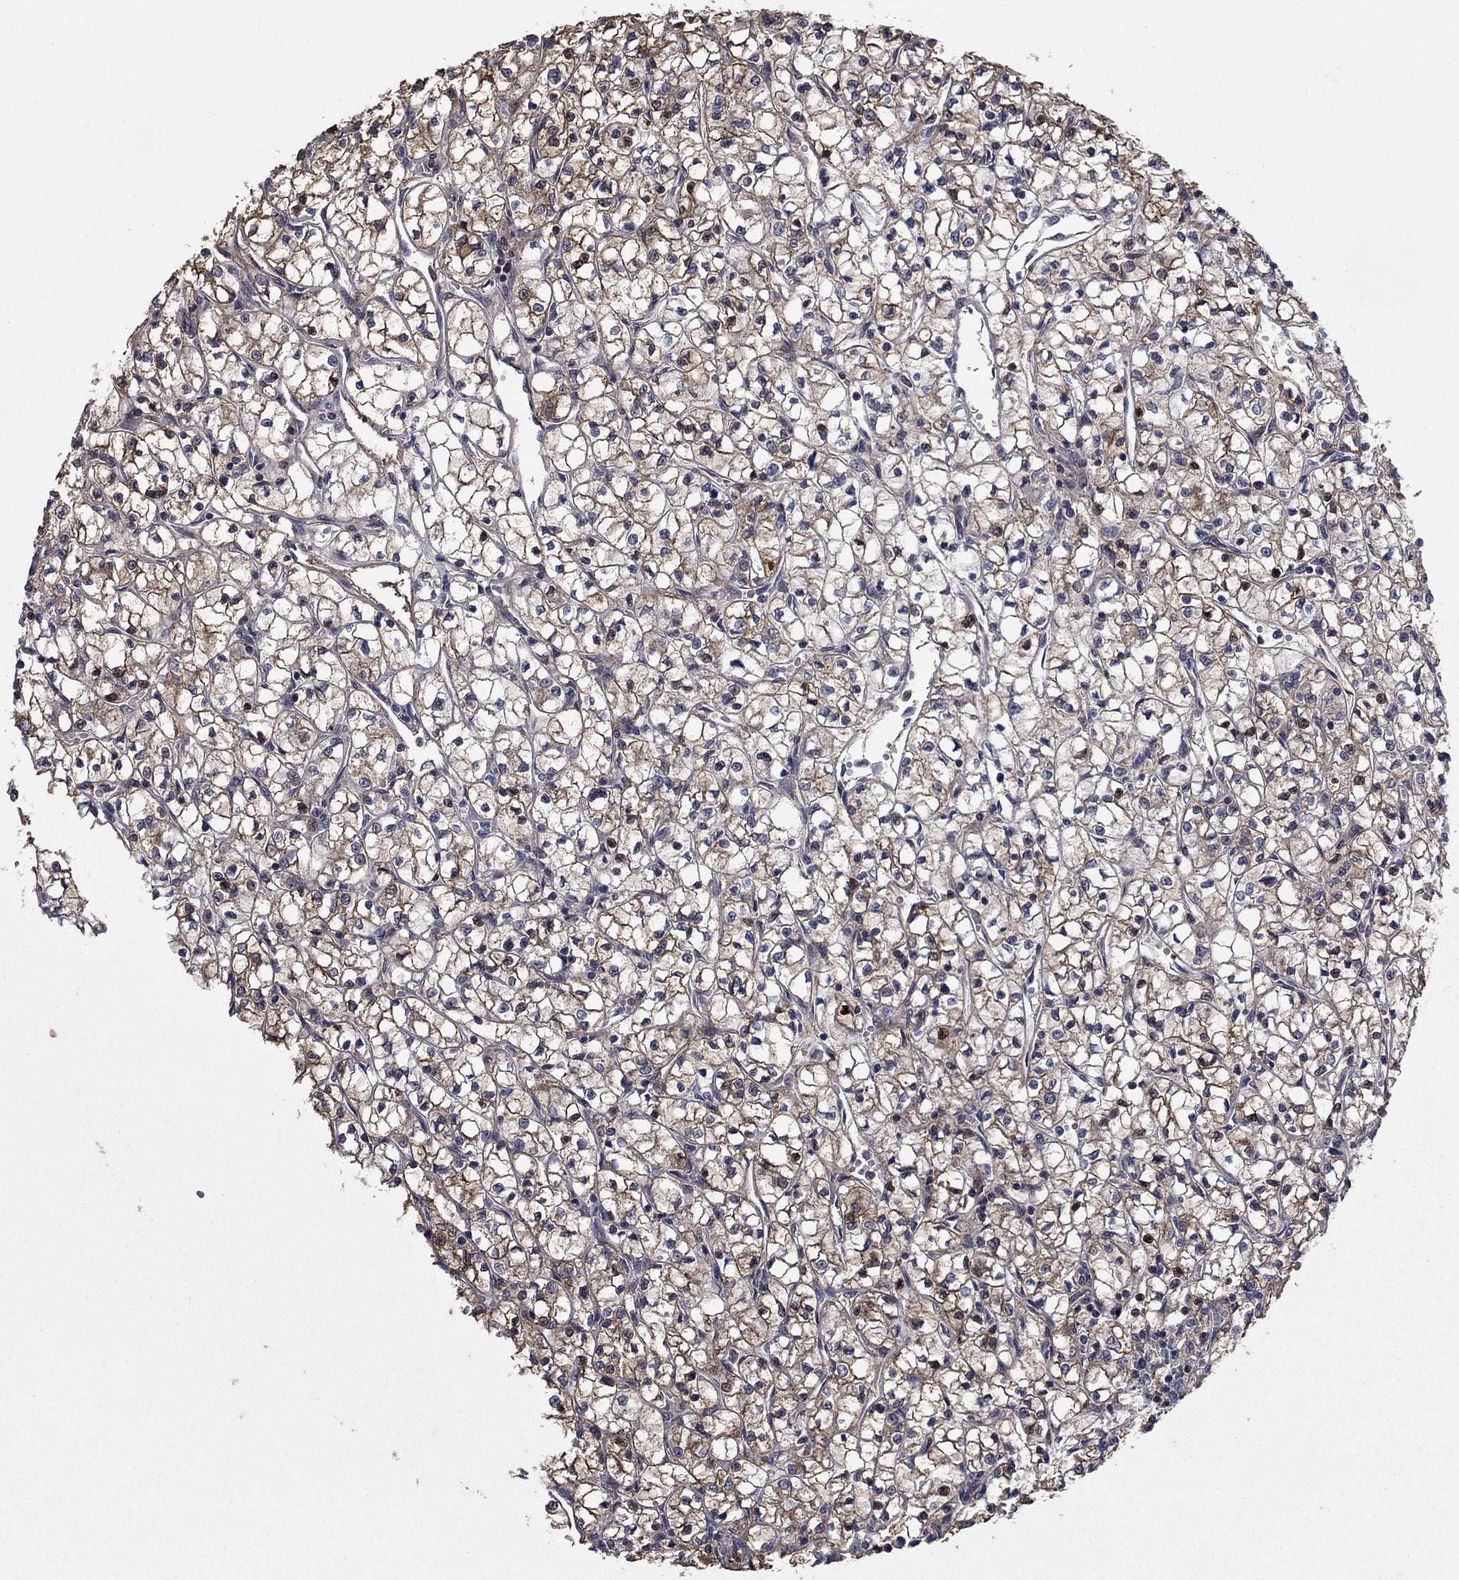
{"staining": {"intensity": "moderate", "quantity": "25%-75%", "location": "cytoplasmic/membranous"}, "tissue": "renal cancer", "cell_type": "Tumor cells", "image_type": "cancer", "snomed": [{"axis": "morphology", "description": "Adenocarcinoma, NOS"}, {"axis": "topography", "description": "Kidney"}], "caption": "DAB immunohistochemical staining of human adenocarcinoma (renal) reveals moderate cytoplasmic/membranous protein positivity in approximately 25%-75% of tumor cells.", "gene": "DVL1", "patient": {"sex": "female", "age": 64}}